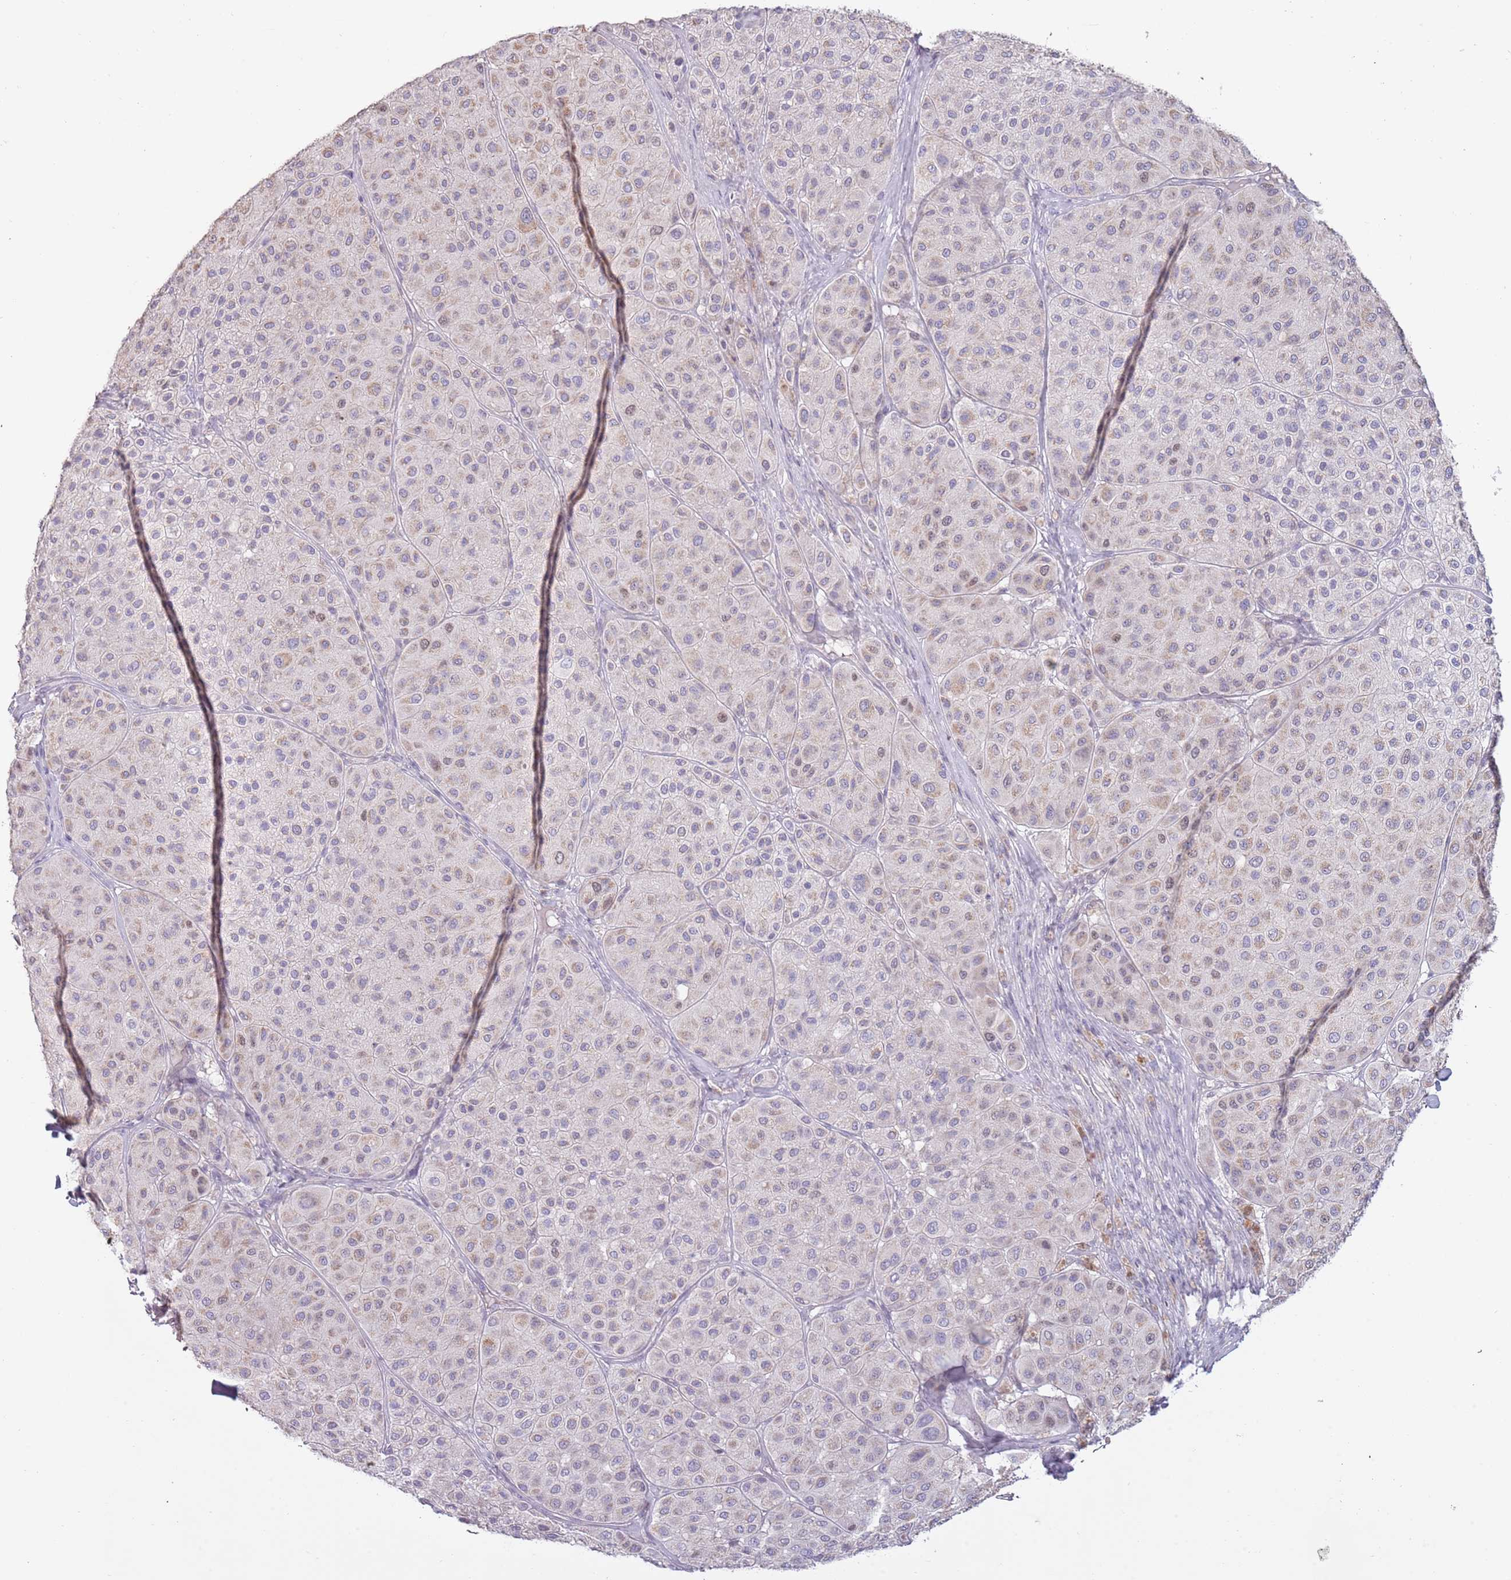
{"staining": {"intensity": "weak", "quantity": "<25%", "location": "cytoplasmic/membranous,nuclear"}, "tissue": "melanoma", "cell_type": "Tumor cells", "image_type": "cancer", "snomed": [{"axis": "morphology", "description": "Malignant melanoma, Metastatic site"}, {"axis": "topography", "description": "Smooth muscle"}], "caption": "Immunohistochemistry (IHC) of human malignant melanoma (metastatic site) reveals no expression in tumor cells. Nuclei are stained in blue.", "gene": "SYS1", "patient": {"sex": "male", "age": 41}}